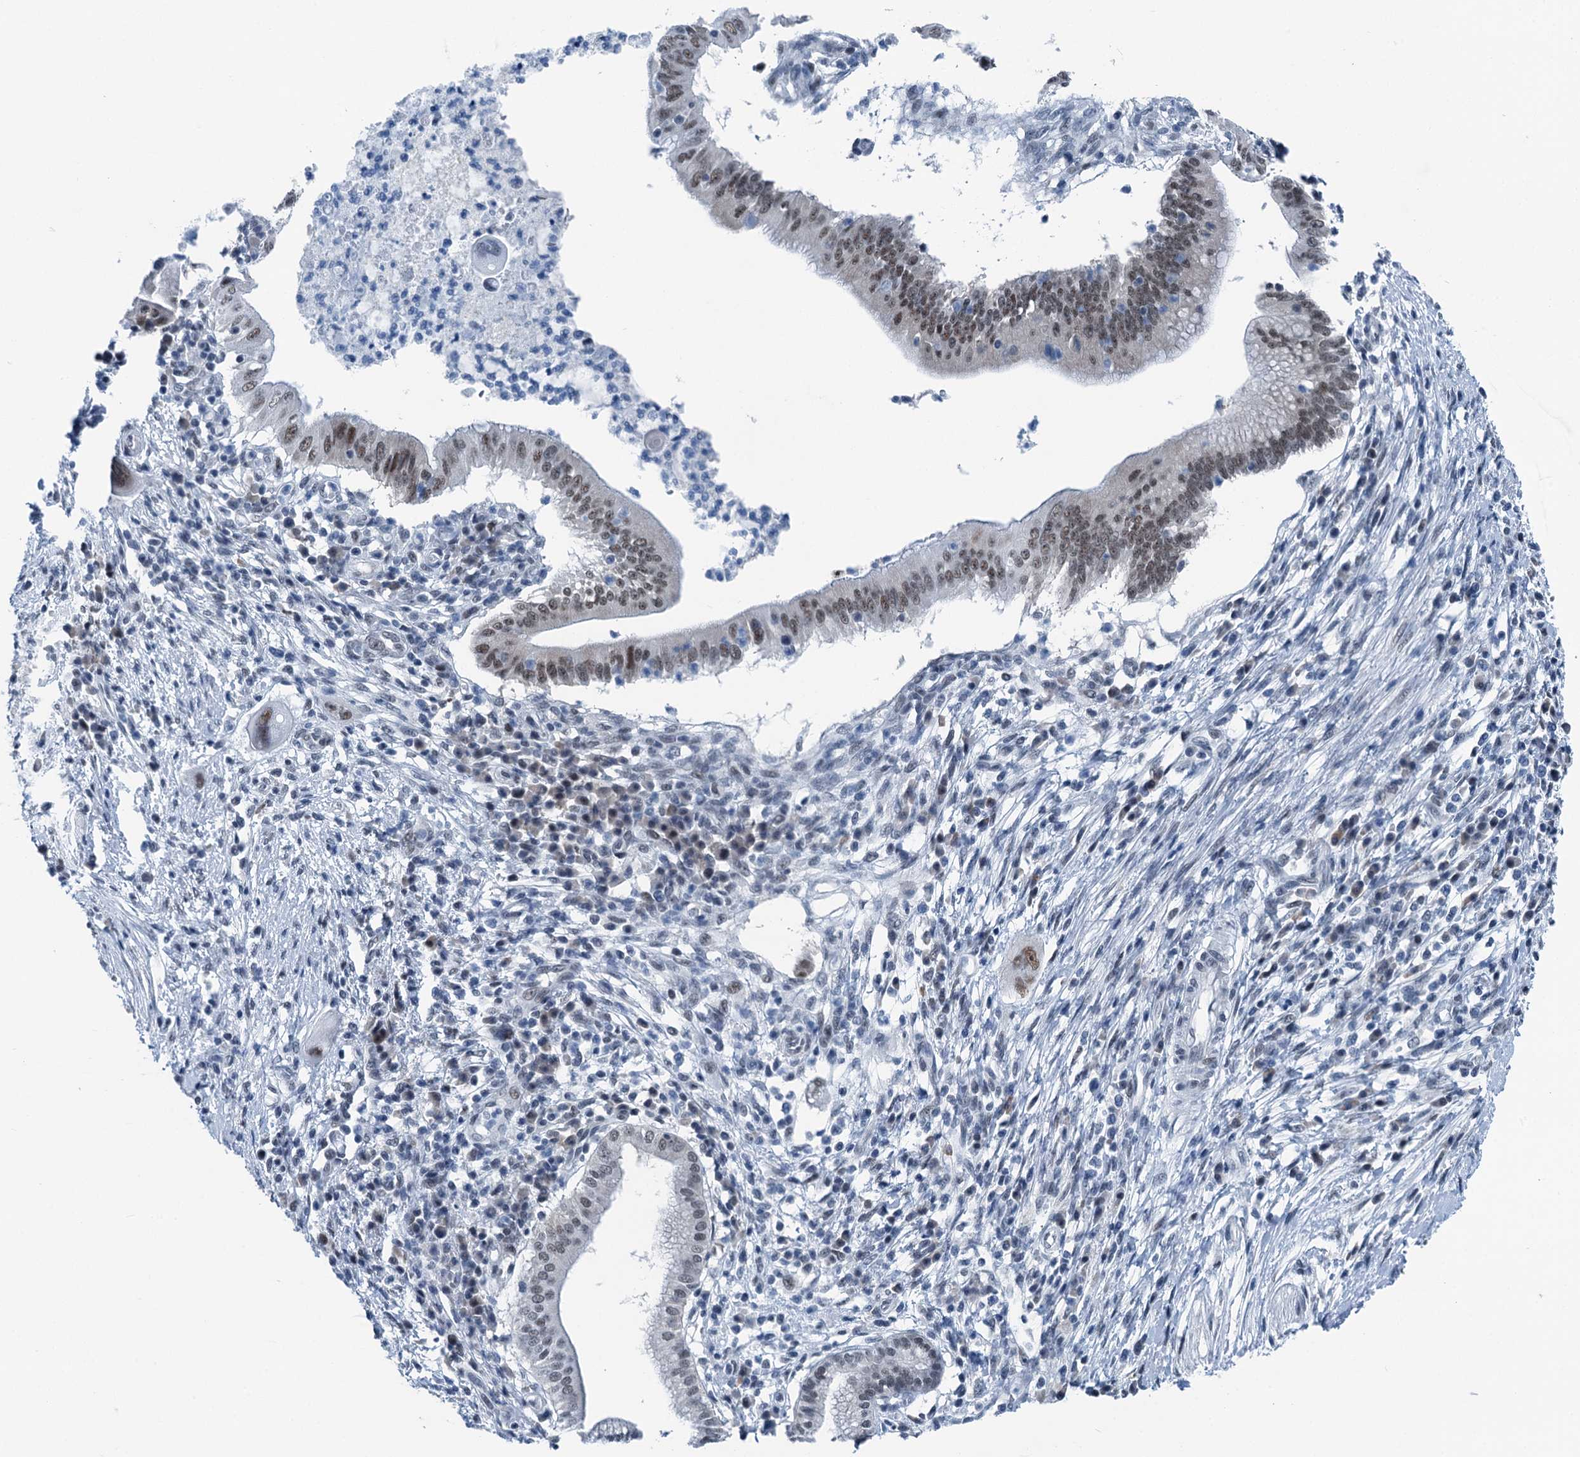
{"staining": {"intensity": "moderate", "quantity": "25%-75%", "location": "nuclear"}, "tissue": "pancreatic cancer", "cell_type": "Tumor cells", "image_type": "cancer", "snomed": [{"axis": "morphology", "description": "Adenocarcinoma, NOS"}, {"axis": "topography", "description": "Pancreas"}], "caption": "Moderate nuclear protein positivity is identified in approximately 25%-75% of tumor cells in adenocarcinoma (pancreatic).", "gene": "TRPT1", "patient": {"sex": "male", "age": 68}}